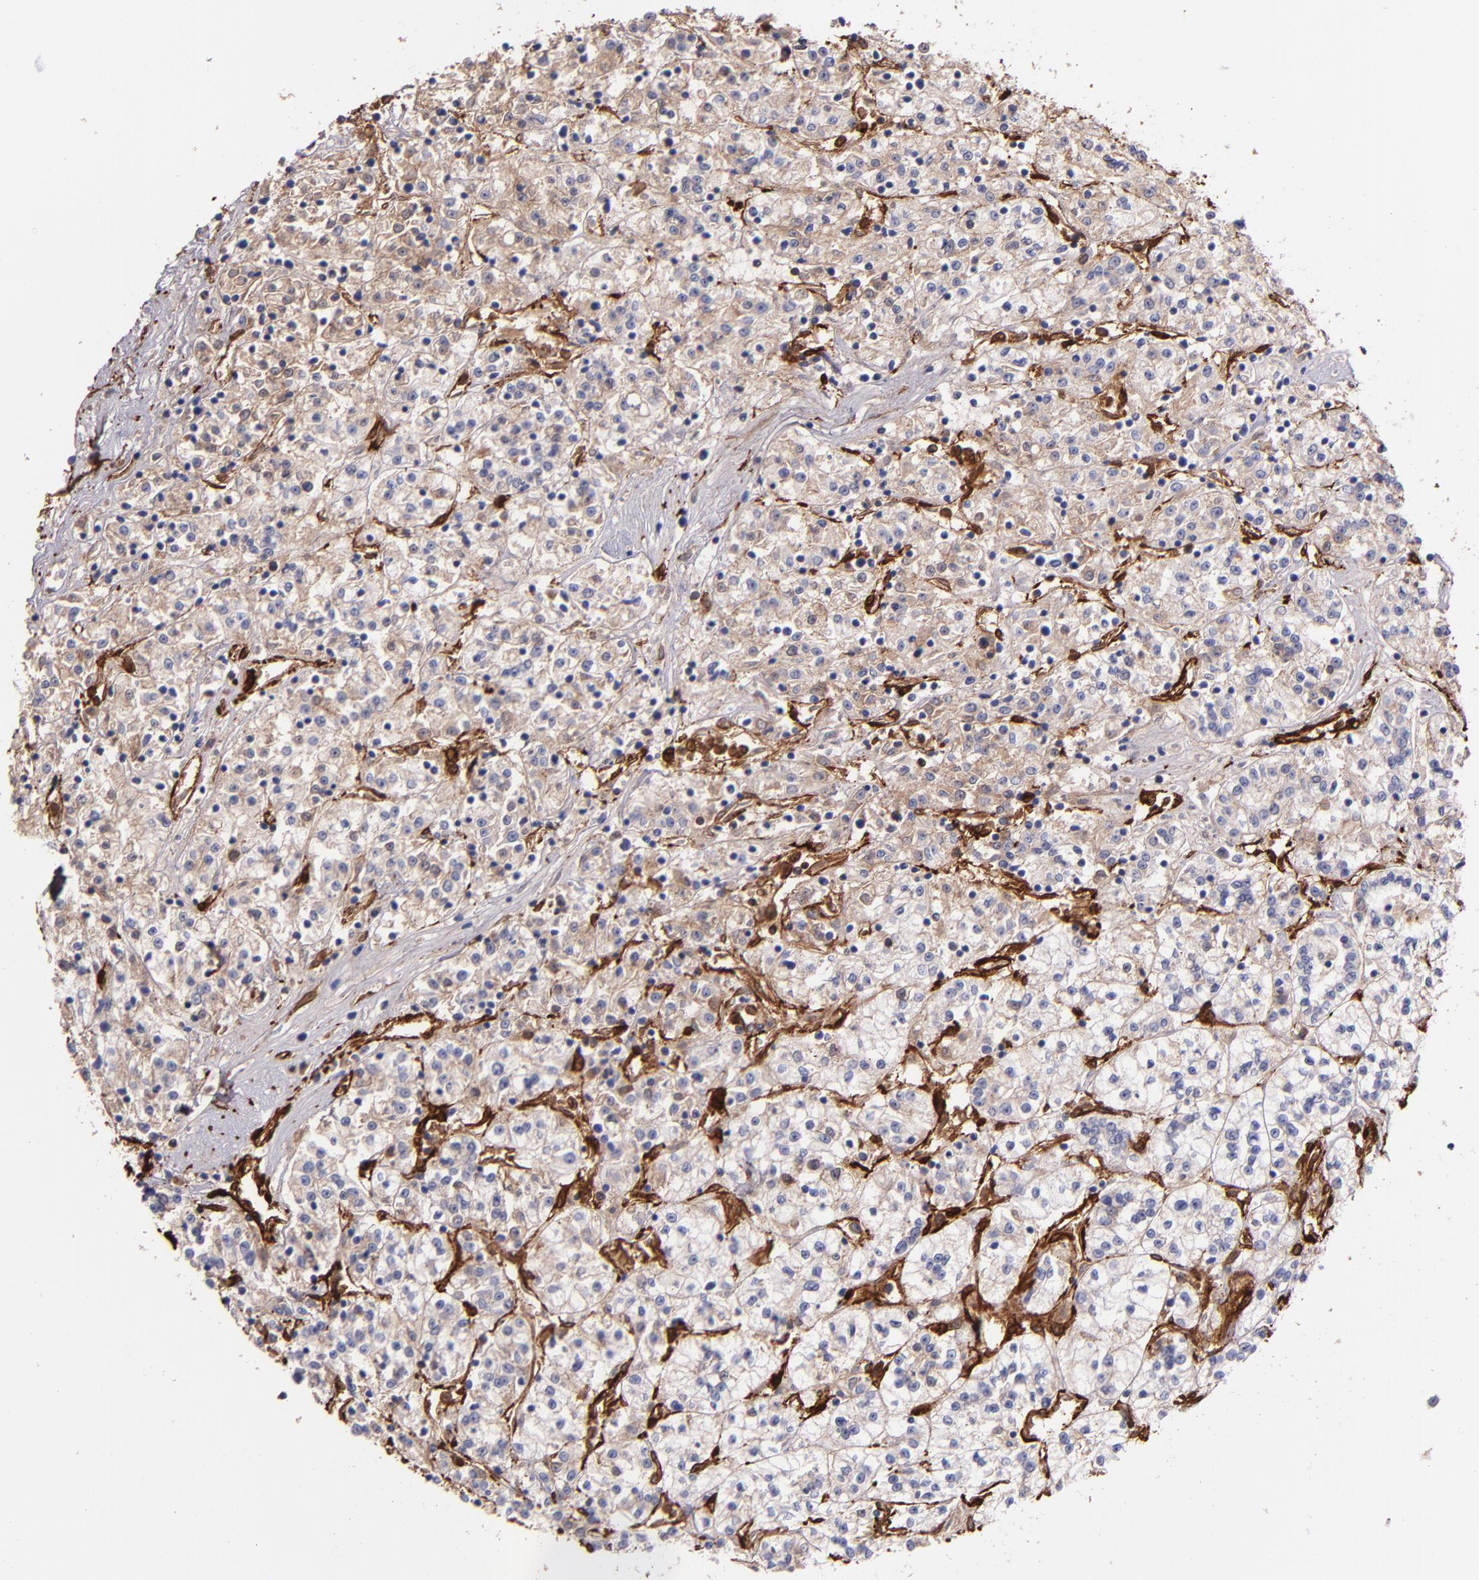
{"staining": {"intensity": "weak", "quantity": "25%-75%", "location": "cytoplasmic/membranous"}, "tissue": "renal cancer", "cell_type": "Tumor cells", "image_type": "cancer", "snomed": [{"axis": "morphology", "description": "Adenocarcinoma, NOS"}, {"axis": "topography", "description": "Kidney"}], "caption": "A high-resolution image shows immunohistochemistry (IHC) staining of renal adenocarcinoma, which exhibits weak cytoplasmic/membranous positivity in approximately 25%-75% of tumor cells.", "gene": "VCL", "patient": {"sex": "female", "age": 76}}